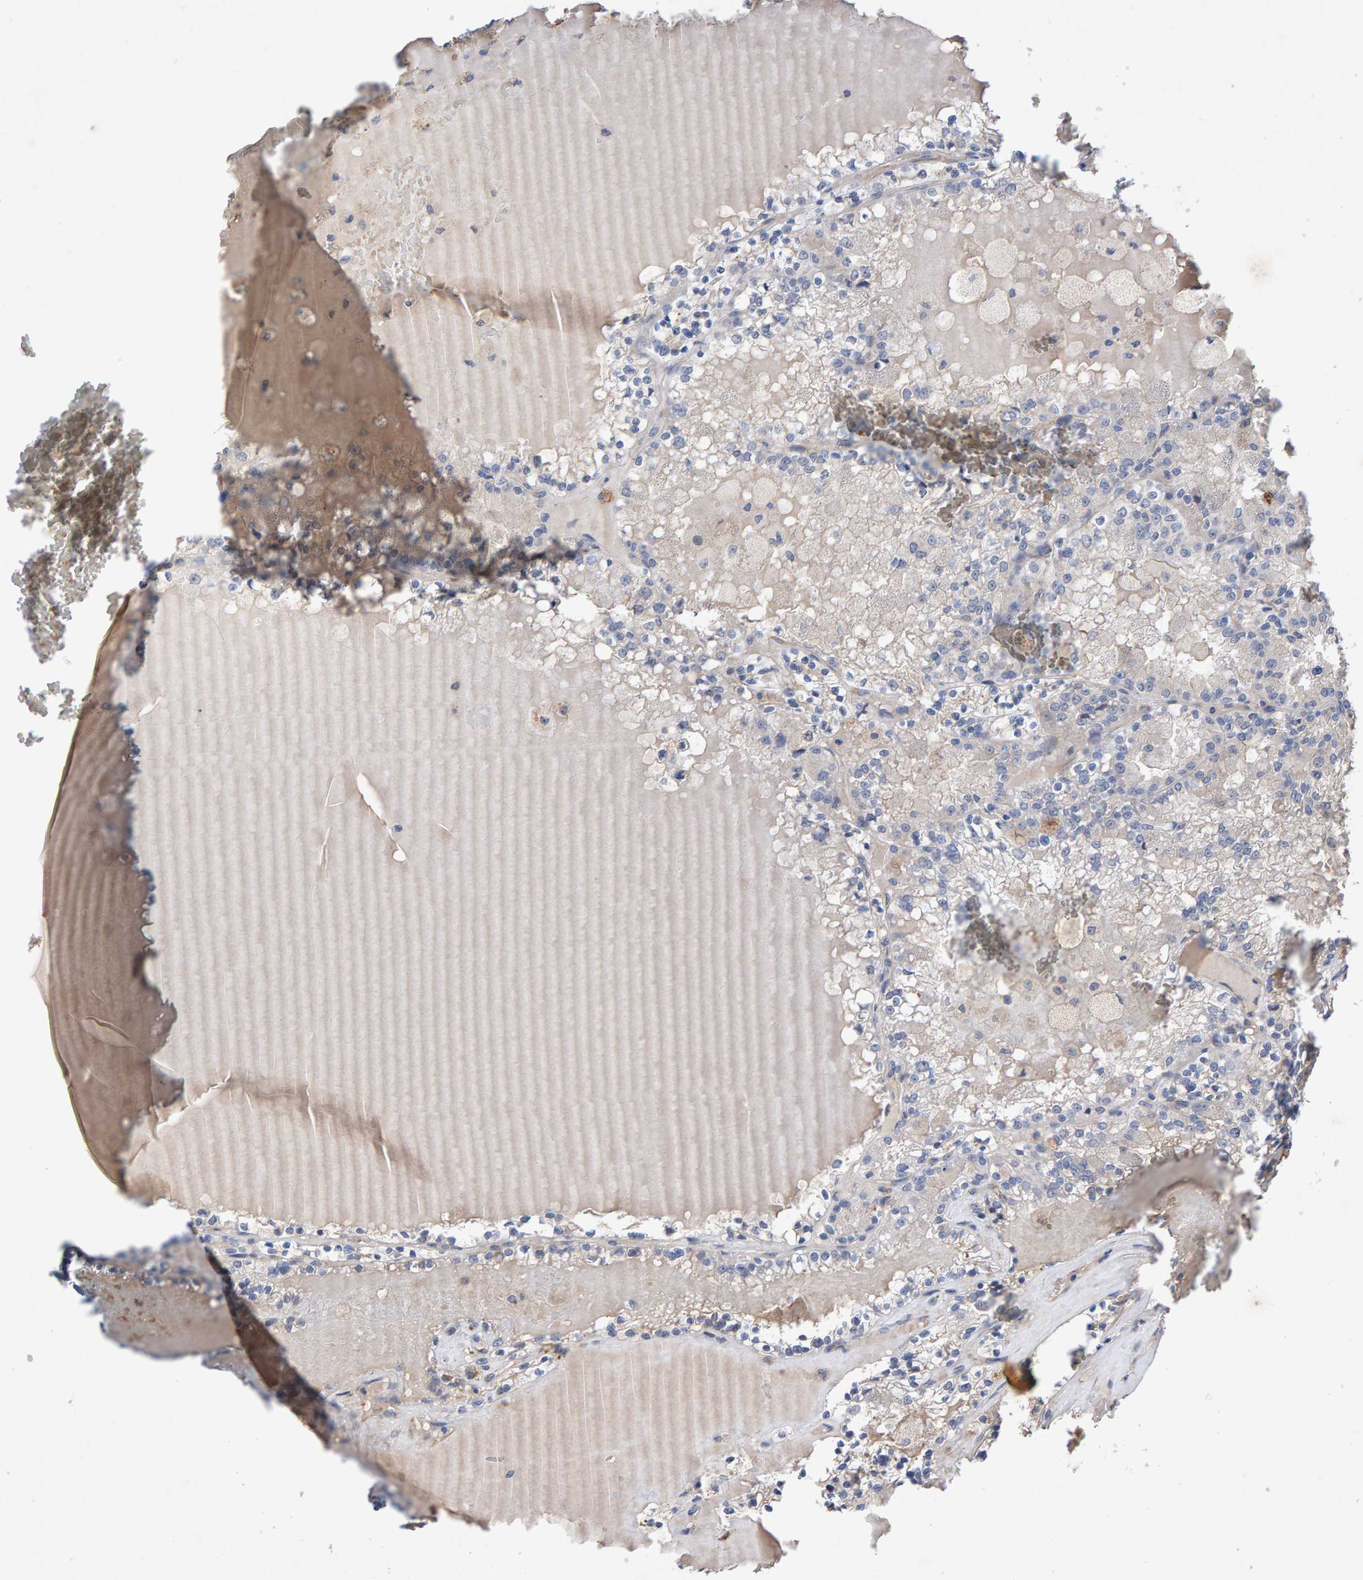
{"staining": {"intensity": "negative", "quantity": "none", "location": "none"}, "tissue": "renal cancer", "cell_type": "Tumor cells", "image_type": "cancer", "snomed": [{"axis": "morphology", "description": "Adenocarcinoma, NOS"}, {"axis": "topography", "description": "Kidney"}], "caption": "A photomicrograph of renal cancer (adenocarcinoma) stained for a protein displays no brown staining in tumor cells.", "gene": "EFR3A", "patient": {"sex": "female", "age": 56}}